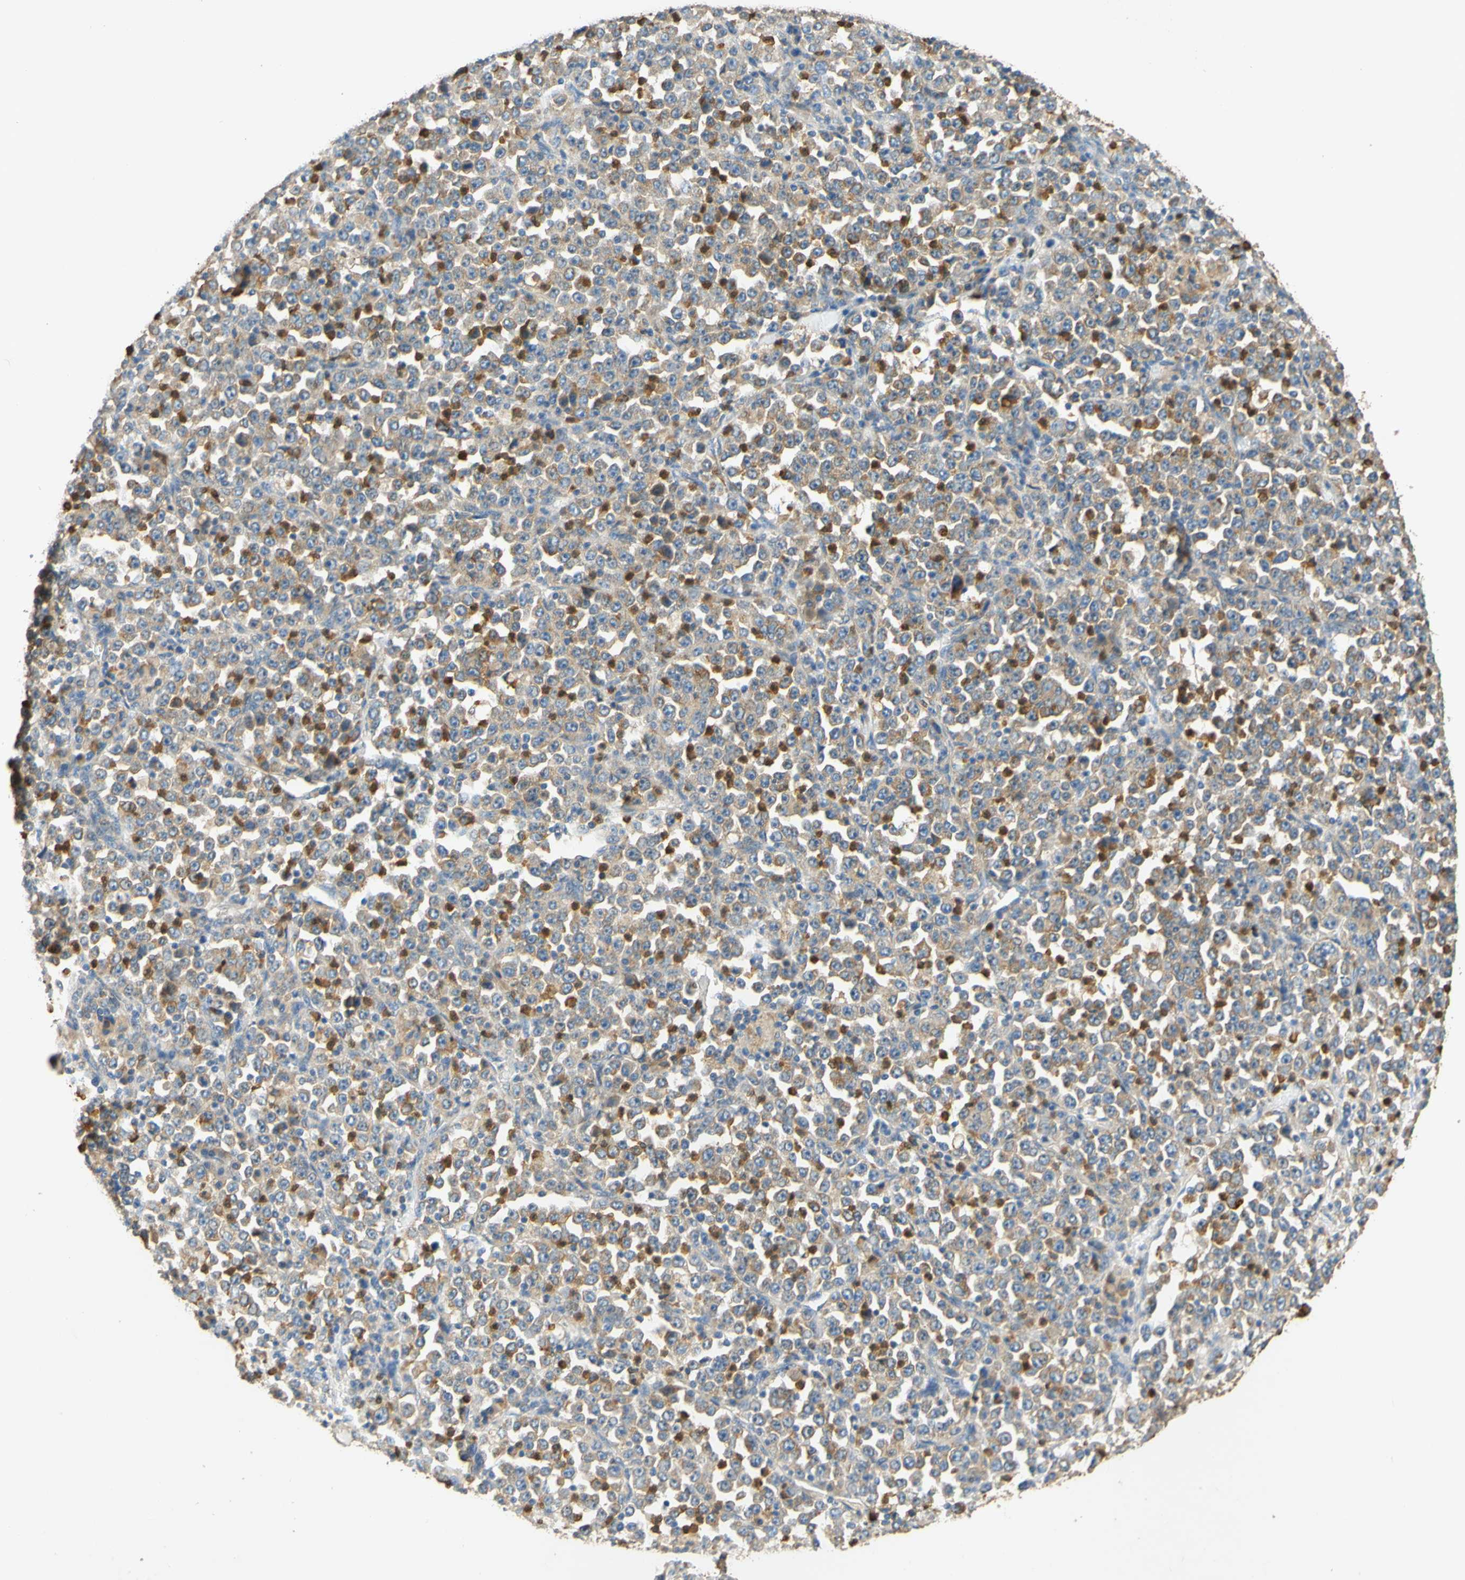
{"staining": {"intensity": "weak", "quantity": ">75%", "location": "cytoplasmic/membranous"}, "tissue": "stomach cancer", "cell_type": "Tumor cells", "image_type": "cancer", "snomed": [{"axis": "morphology", "description": "Normal tissue, NOS"}, {"axis": "morphology", "description": "Adenocarcinoma, NOS"}, {"axis": "topography", "description": "Stomach, upper"}, {"axis": "topography", "description": "Stomach"}], "caption": "Immunohistochemistry (IHC) histopathology image of stomach cancer stained for a protein (brown), which exhibits low levels of weak cytoplasmic/membranous expression in approximately >75% of tumor cells.", "gene": "ENTREP2", "patient": {"sex": "male", "age": 59}}